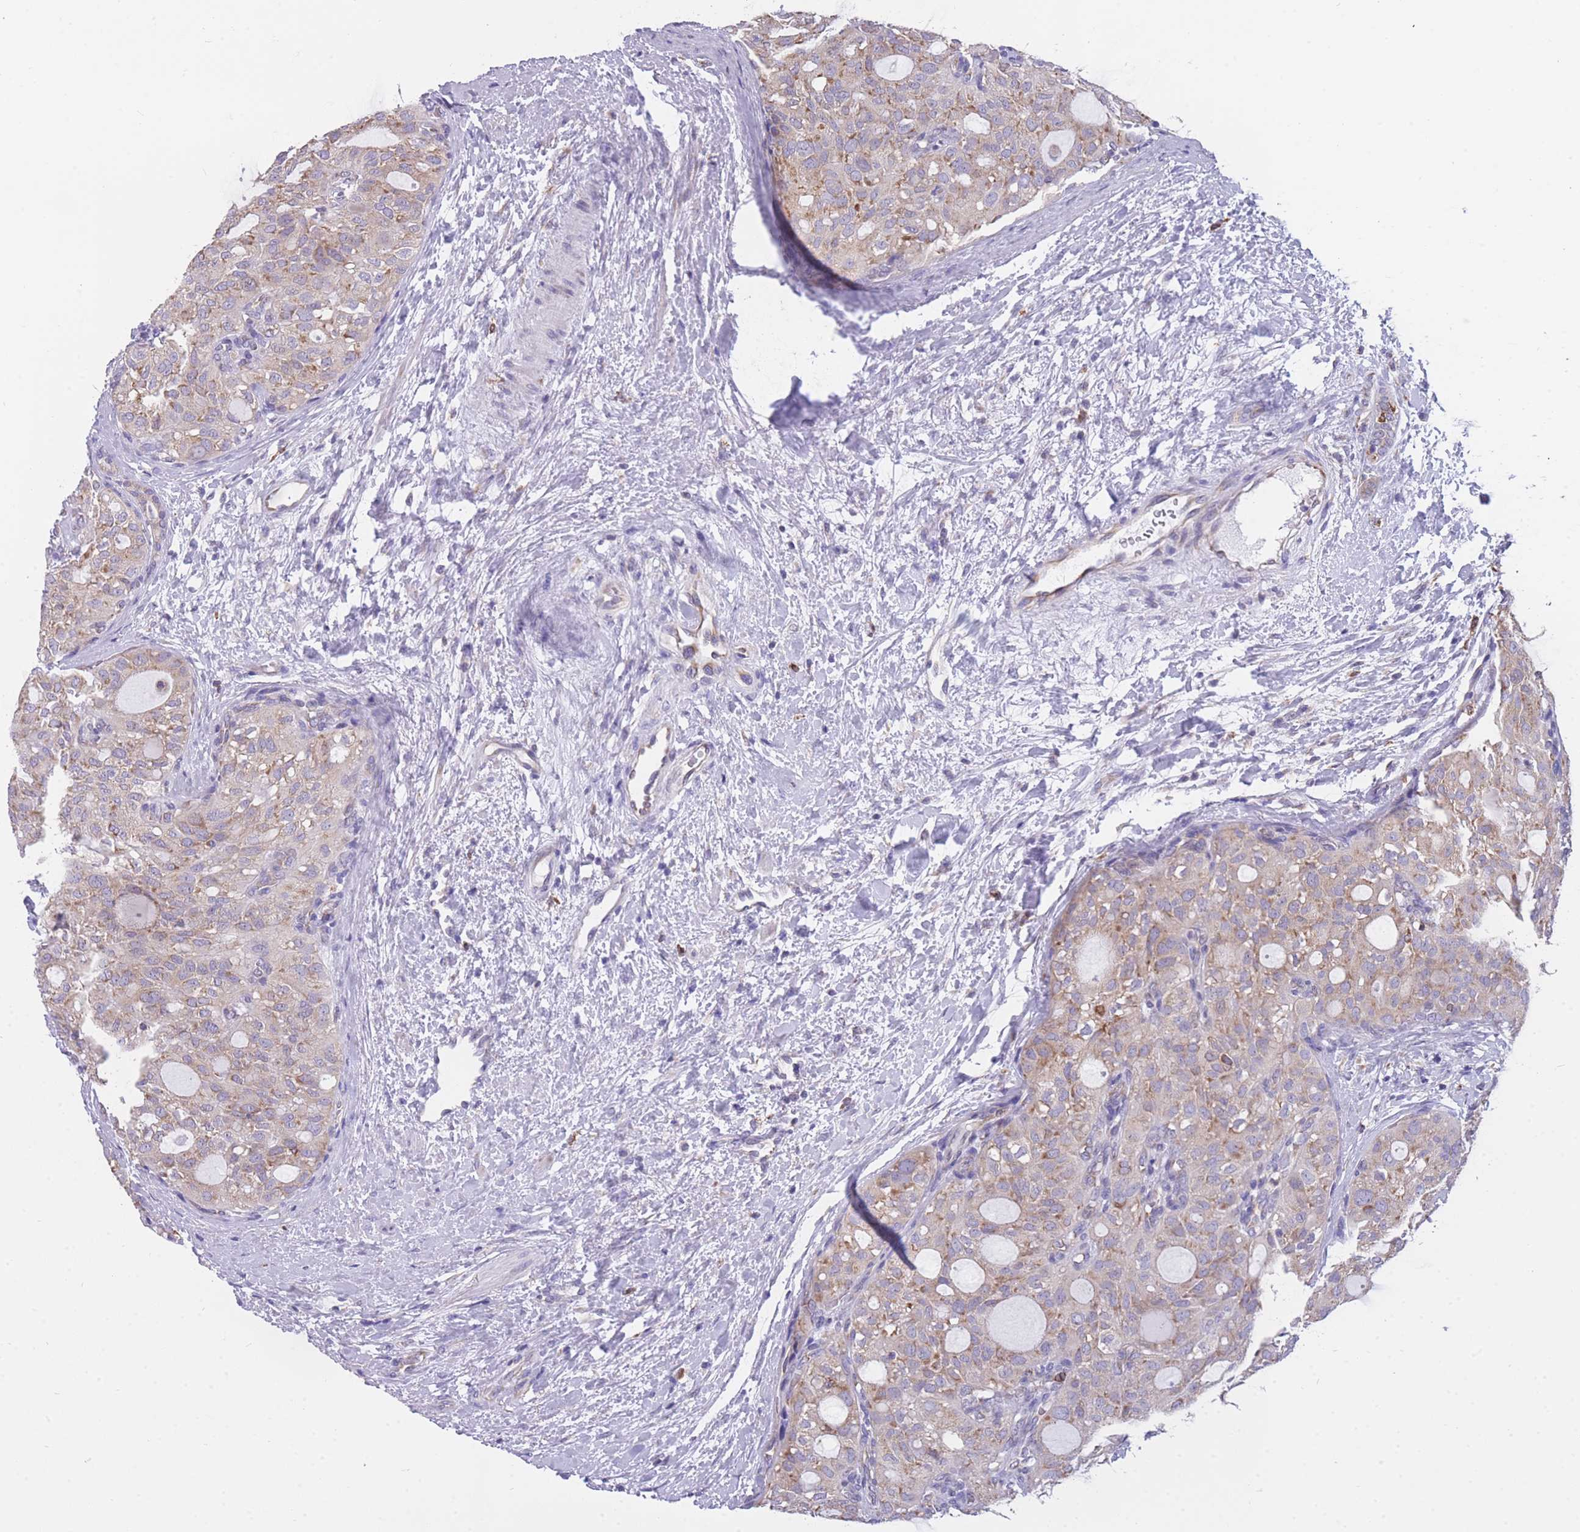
{"staining": {"intensity": "weak", "quantity": "25%-75%", "location": "cytoplasmic/membranous"}, "tissue": "thyroid cancer", "cell_type": "Tumor cells", "image_type": "cancer", "snomed": [{"axis": "morphology", "description": "Follicular adenoma carcinoma, NOS"}, {"axis": "topography", "description": "Thyroid gland"}], "caption": "This image exhibits IHC staining of human thyroid cancer, with low weak cytoplasmic/membranous positivity in about 25%-75% of tumor cells.", "gene": "ZNF662", "patient": {"sex": "male", "age": 75}}